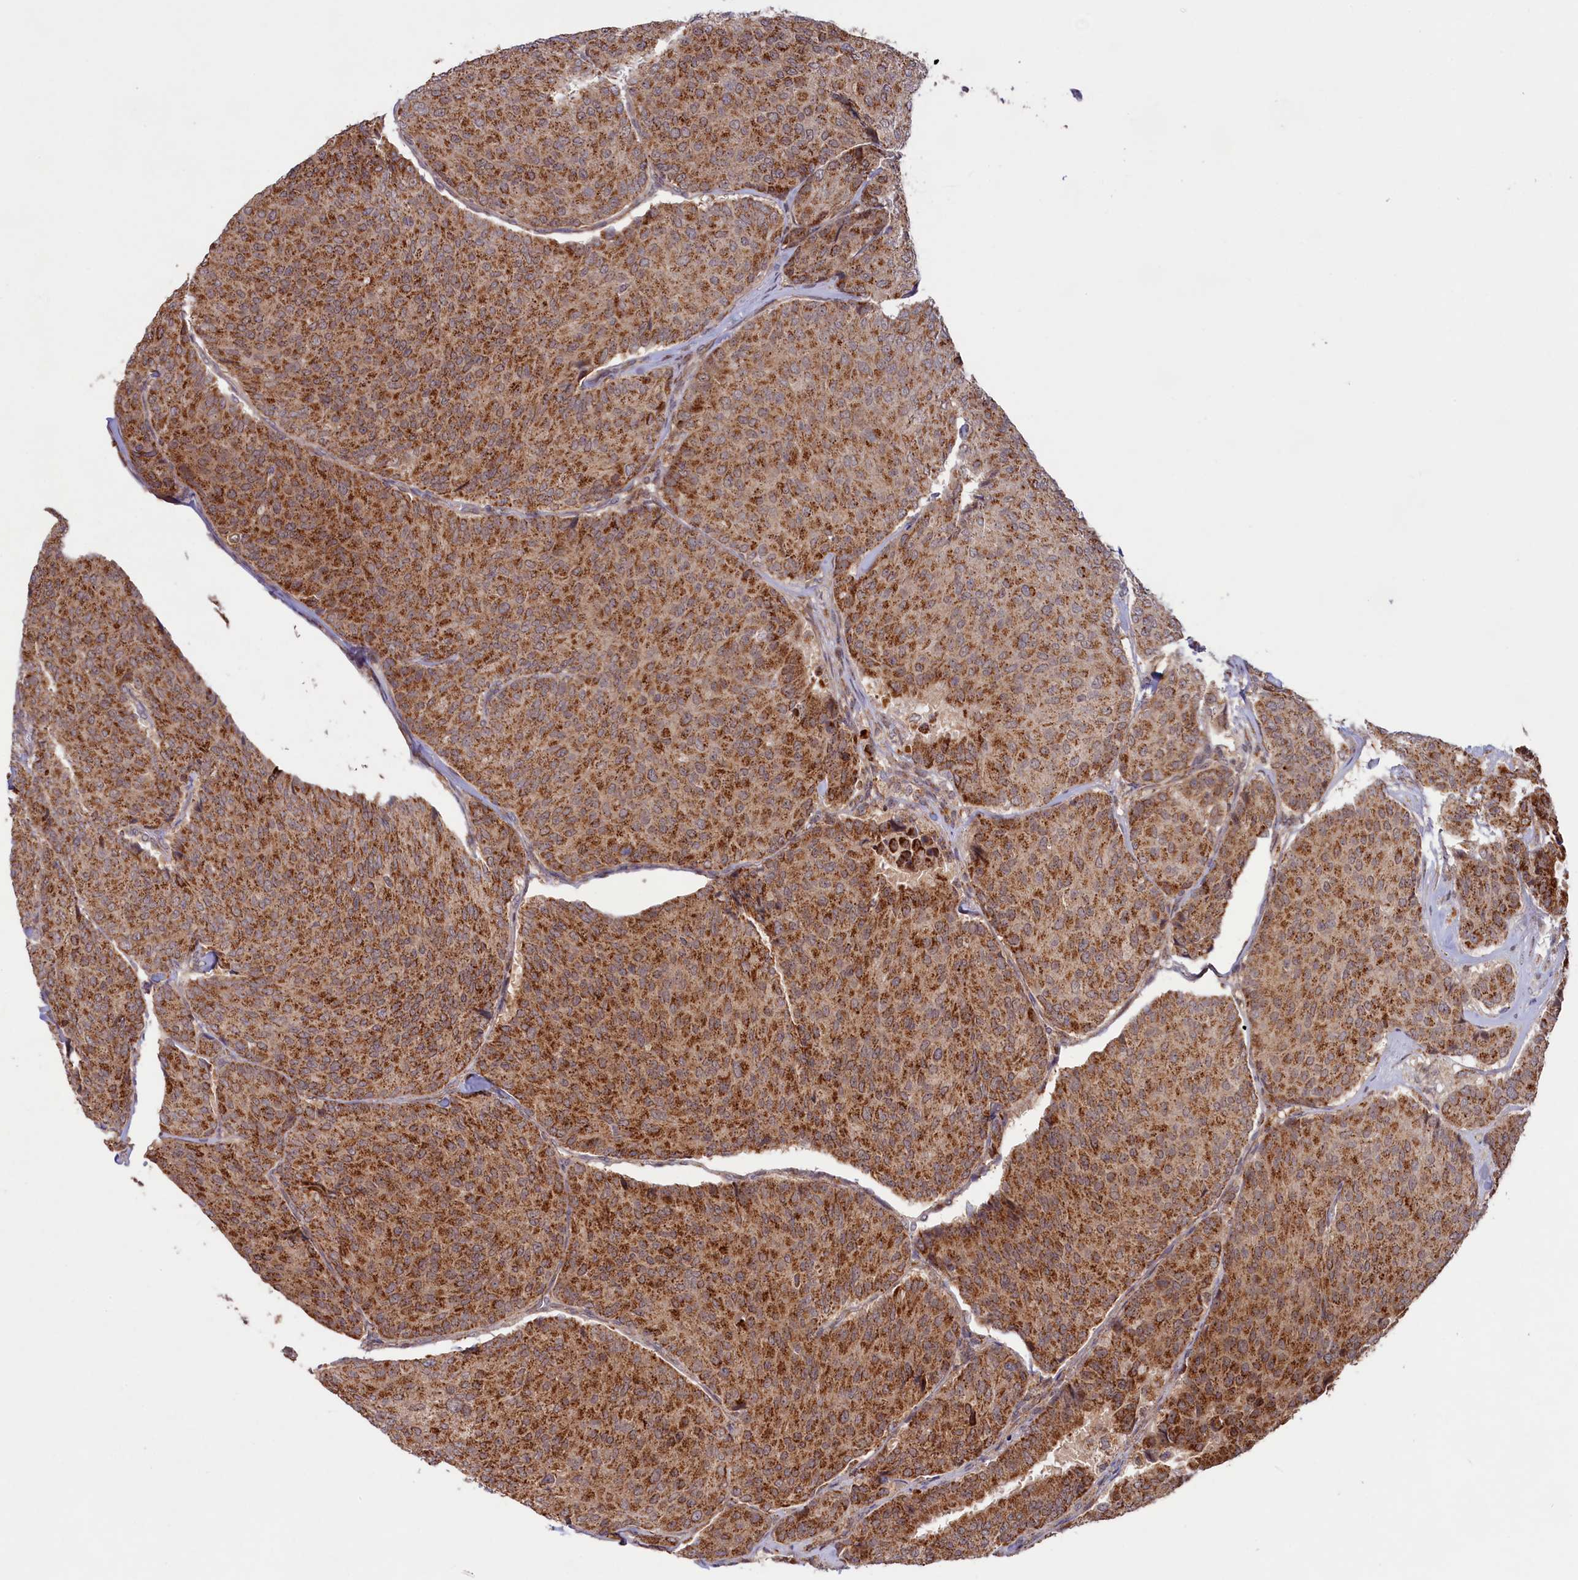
{"staining": {"intensity": "strong", "quantity": "25%-75%", "location": "cytoplasmic/membranous"}, "tissue": "breast cancer", "cell_type": "Tumor cells", "image_type": "cancer", "snomed": [{"axis": "morphology", "description": "Duct carcinoma"}, {"axis": "topography", "description": "Breast"}], "caption": "Protein expression analysis of human invasive ductal carcinoma (breast) reveals strong cytoplasmic/membranous staining in approximately 25%-75% of tumor cells. (Stains: DAB in brown, nuclei in blue, Microscopy: brightfield microscopy at high magnification).", "gene": "DUS3L", "patient": {"sex": "female", "age": 75}}